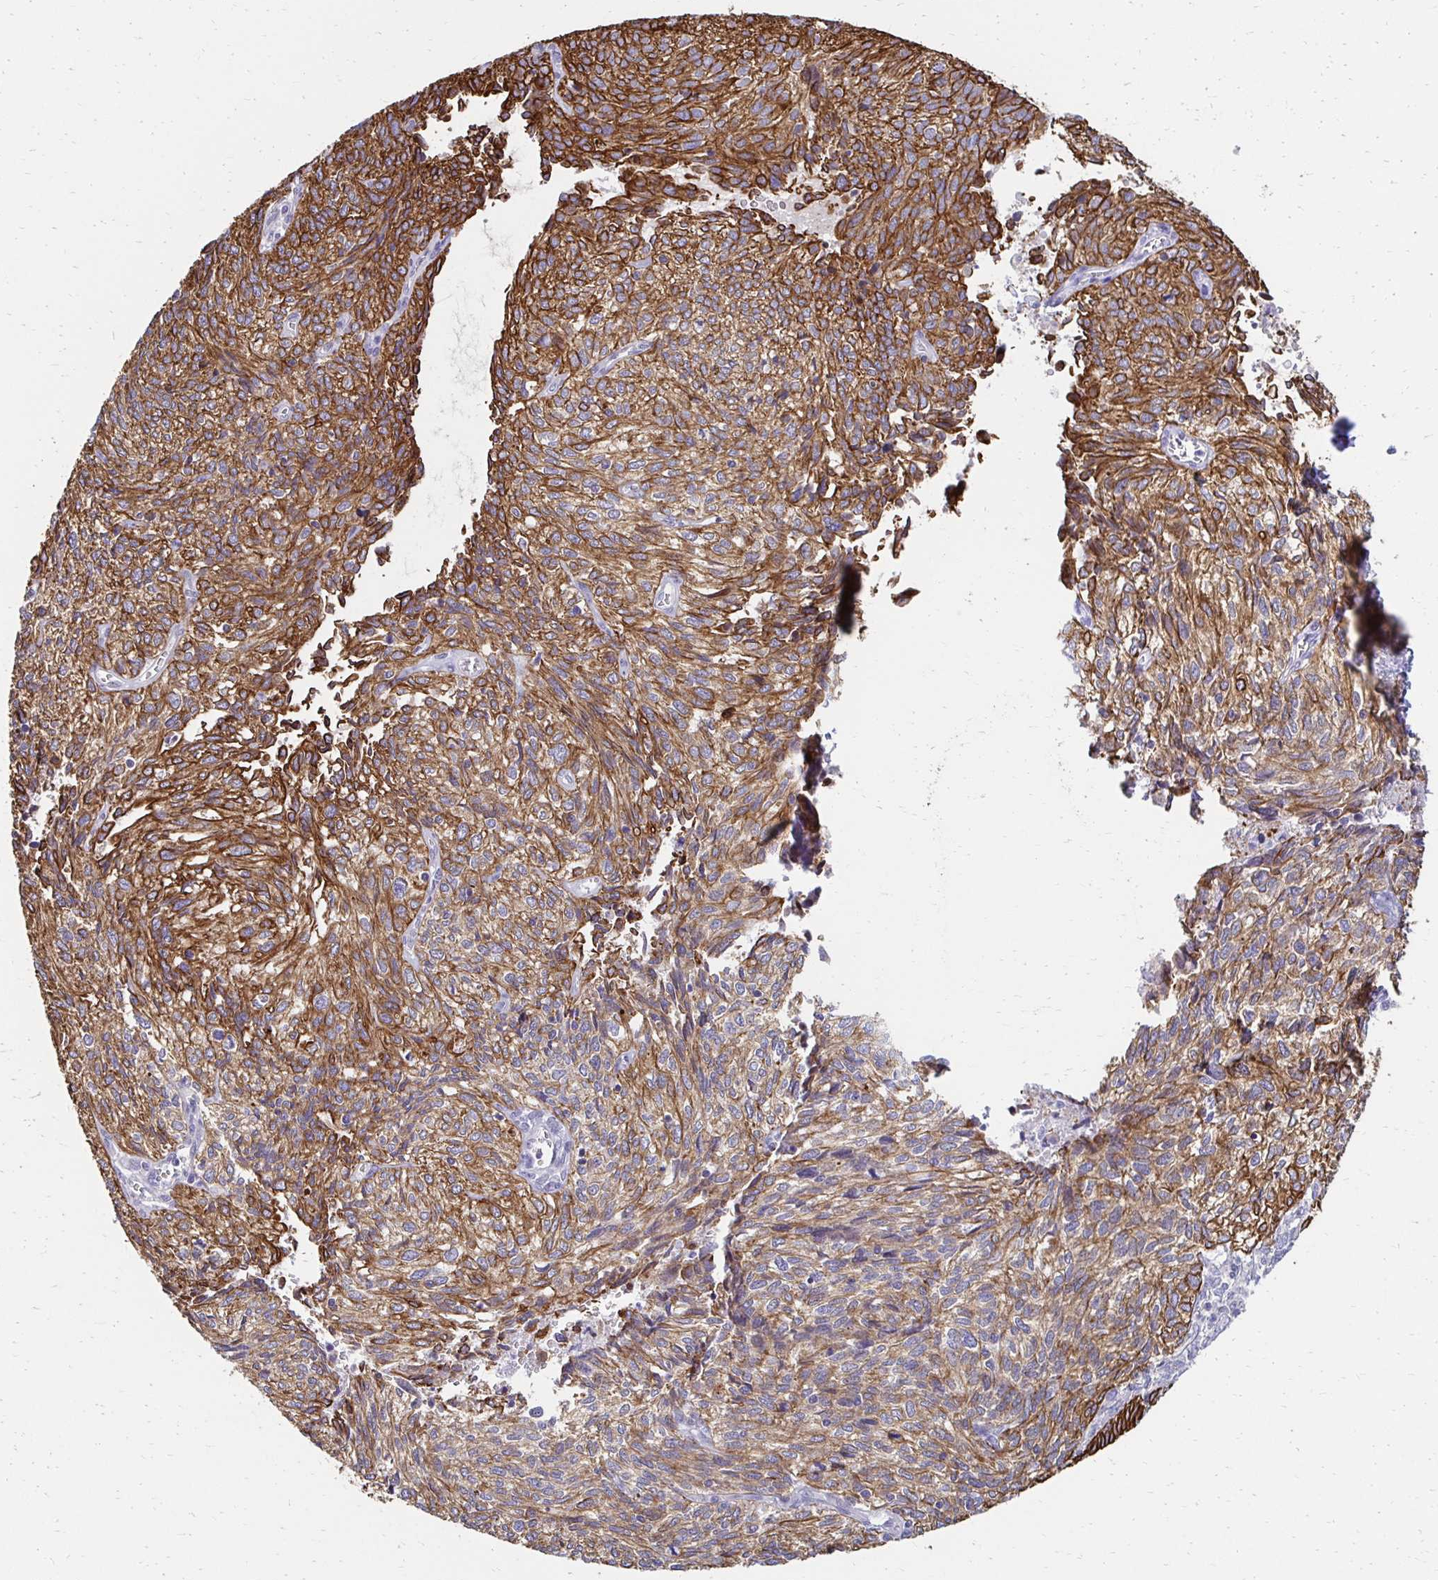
{"staining": {"intensity": "strong", "quantity": ">75%", "location": "cytoplasmic/membranous"}, "tissue": "cervical cancer", "cell_type": "Tumor cells", "image_type": "cancer", "snomed": [{"axis": "morphology", "description": "Squamous cell carcinoma, NOS"}, {"axis": "topography", "description": "Cervix"}], "caption": "Immunohistochemical staining of human squamous cell carcinoma (cervical) displays high levels of strong cytoplasmic/membranous protein positivity in about >75% of tumor cells. (Brightfield microscopy of DAB IHC at high magnification).", "gene": "C1QTNF2", "patient": {"sex": "female", "age": 45}}